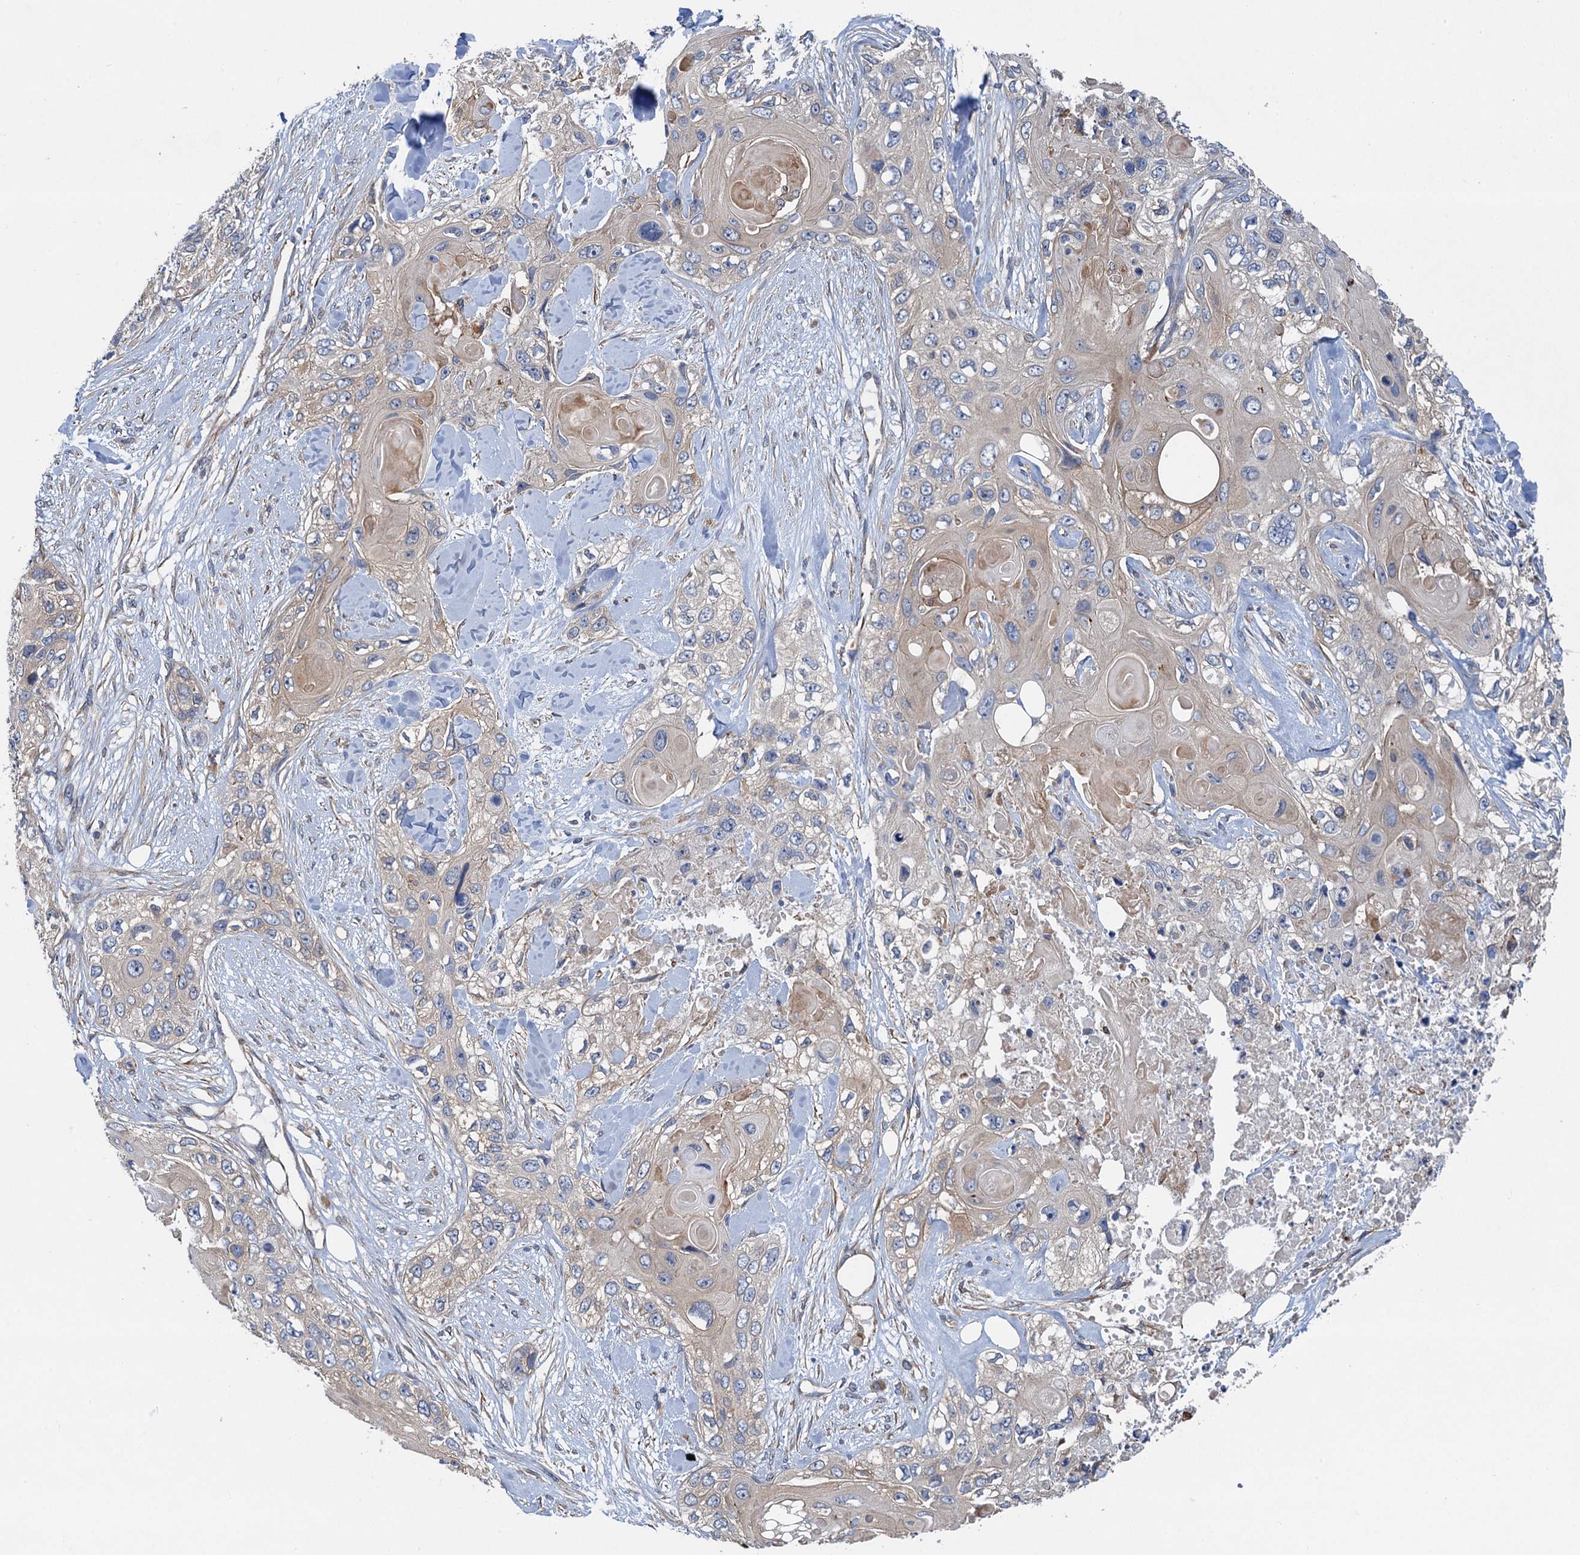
{"staining": {"intensity": "negative", "quantity": "none", "location": "none"}, "tissue": "skin cancer", "cell_type": "Tumor cells", "image_type": "cancer", "snomed": [{"axis": "morphology", "description": "Normal tissue, NOS"}, {"axis": "morphology", "description": "Squamous cell carcinoma, NOS"}, {"axis": "topography", "description": "Skin"}], "caption": "The image shows no significant expression in tumor cells of skin cancer. (DAB immunohistochemistry (IHC) visualized using brightfield microscopy, high magnification).", "gene": "PJA2", "patient": {"sex": "male", "age": 72}}